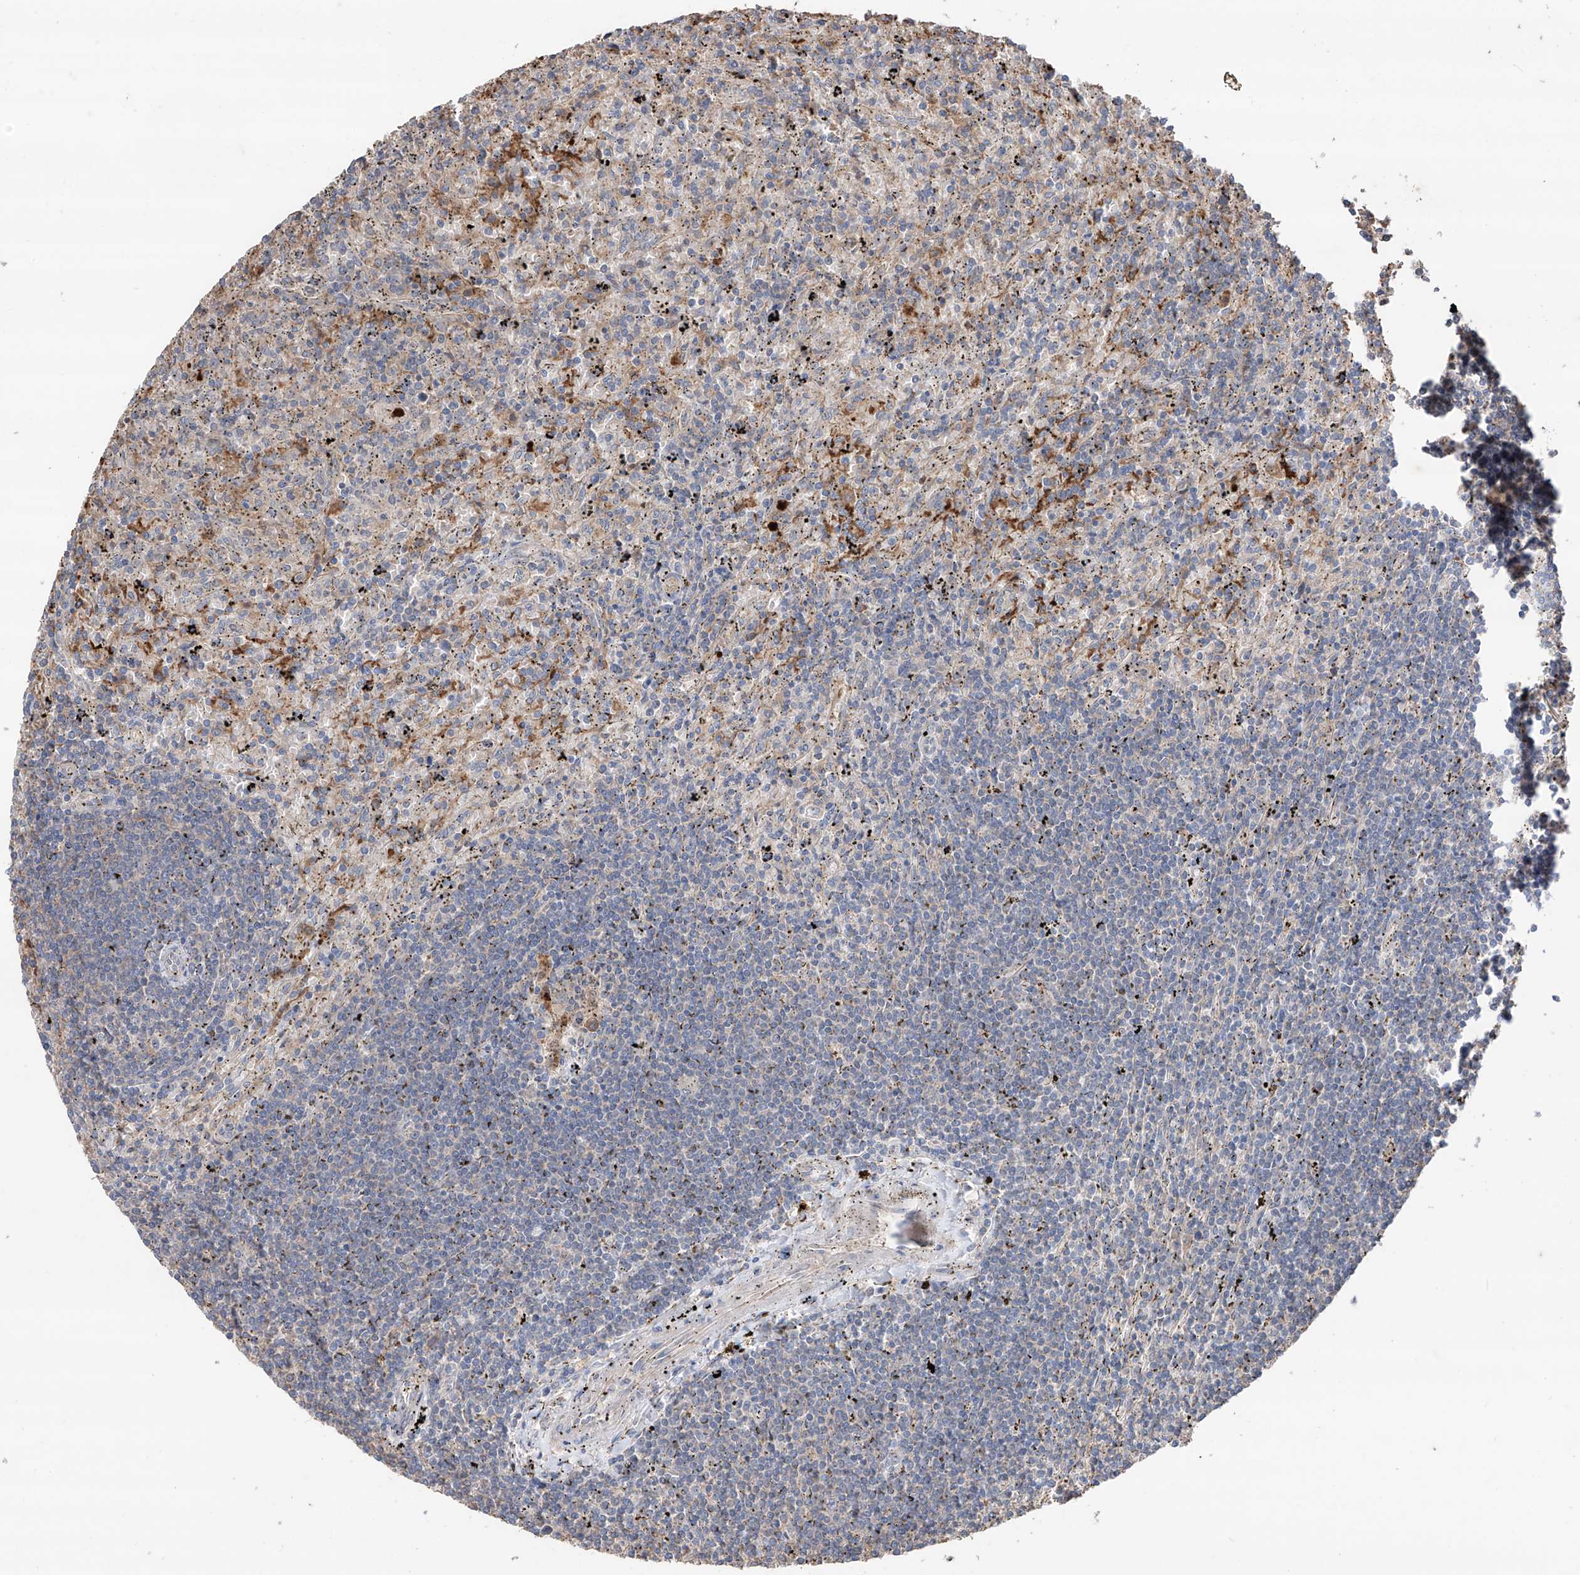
{"staining": {"intensity": "negative", "quantity": "none", "location": "none"}, "tissue": "lymphoma", "cell_type": "Tumor cells", "image_type": "cancer", "snomed": [{"axis": "morphology", "description": "Malignant lymphoma, non-Hodgkin's type, Low grade"}, {"axis": "topography", "description": "Spleen"}], "caption": "Immunohistochemical staining of lymphoma demonstrates no significant staining in tumor cells. Nuclei are stained in blue.", "gene": "EDN1", "patient": {"sex": "male", "age": 76}}